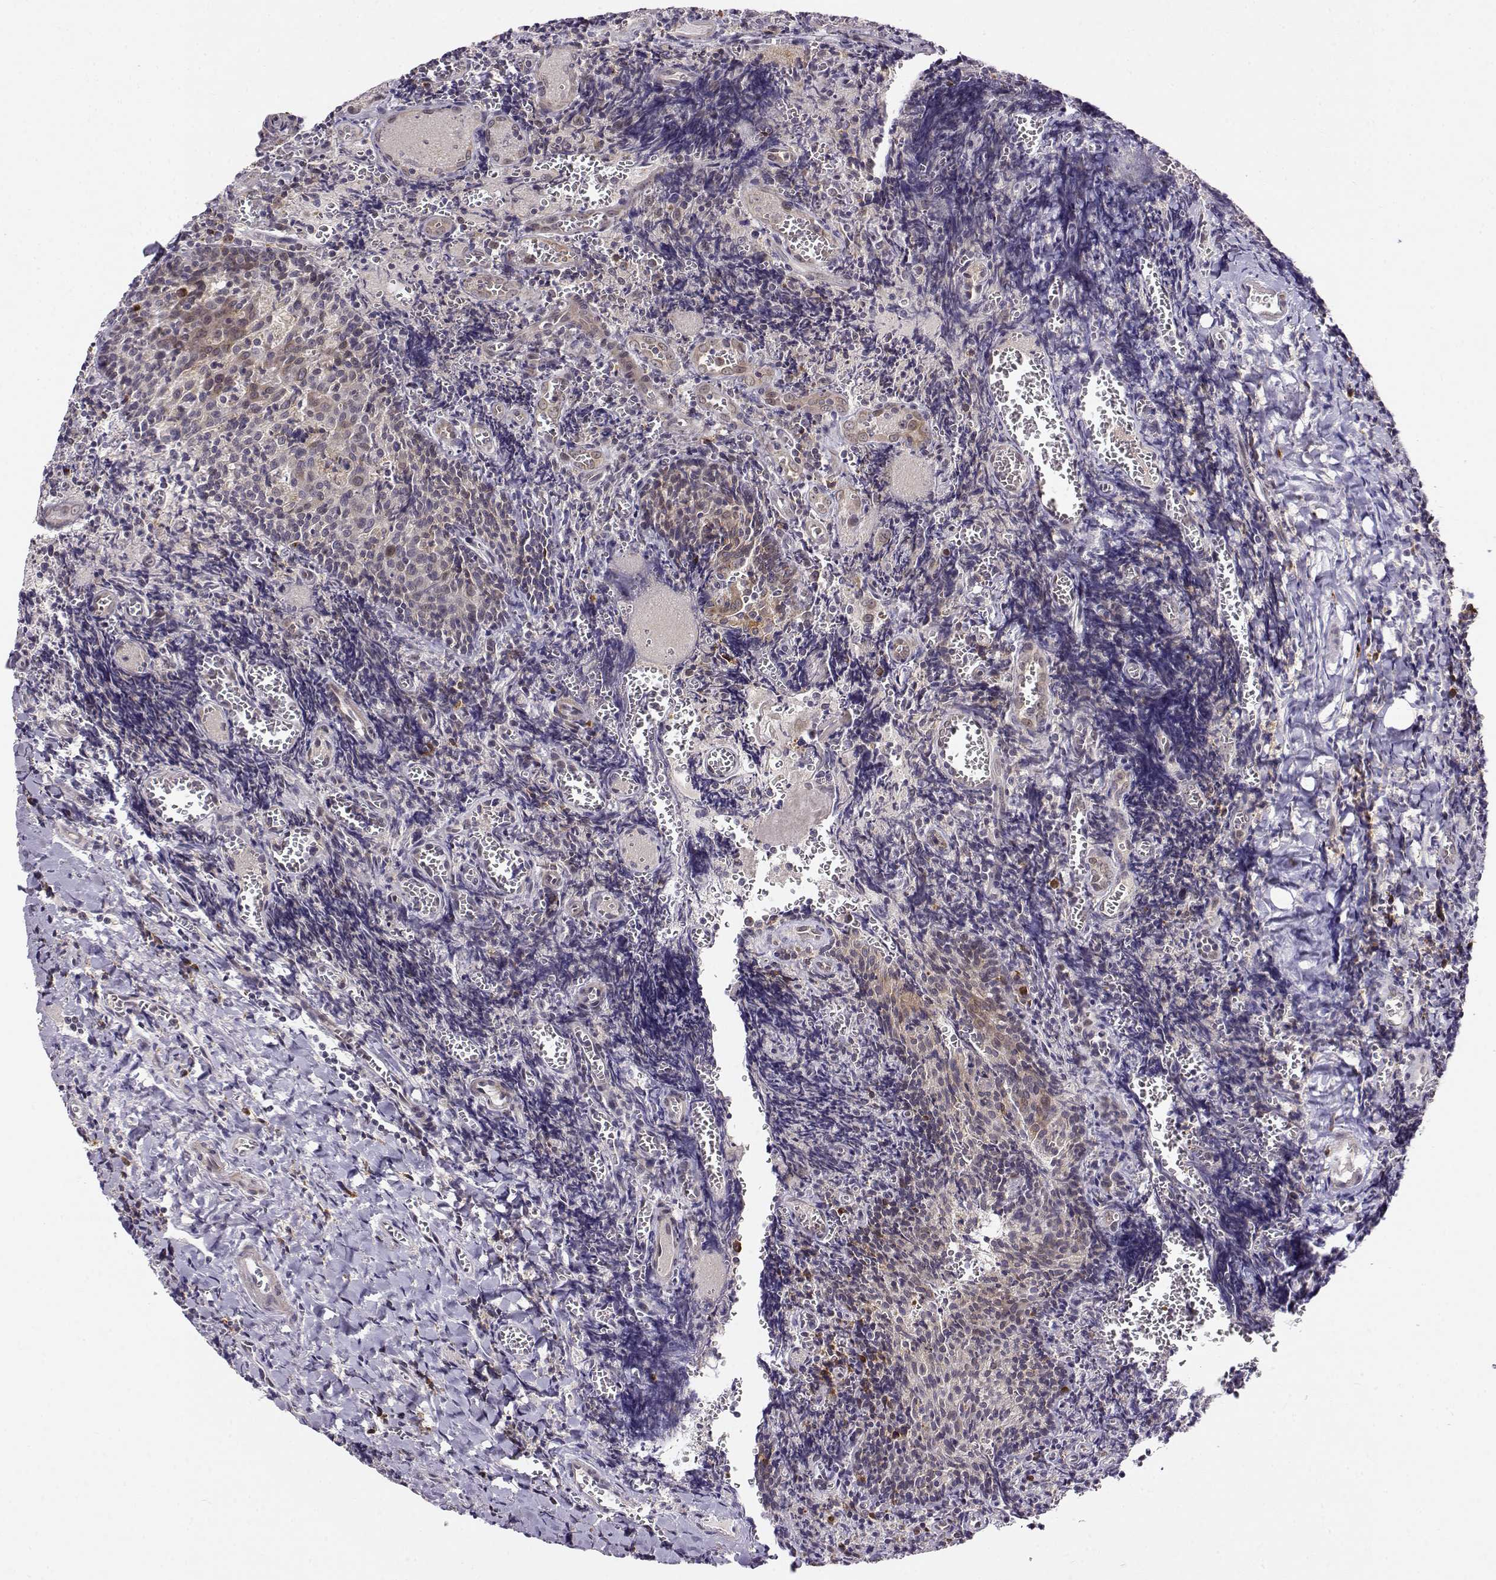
{"staining": {"intensity": "moderate", "quantity": "<25%", "location": "cytoplasmic/membranous"}, "tissue": "tonsil", "cell_type": "Germinal center cells", "image_type": "normal", "snomed": [{"axis": "morphology", "description": "Normal tissue, NOS"}, {"axis": "morphology", "description": "Inflammation, NOS"}, {"axis": "topography", "description": "Tonsil"}], "caption": "Tonsil stained with IHC shows moderate cytoplasmic/membranous expression in about <25% of germinal center cells. The protein is shown in brown color, while the nuclei are stained blue.", "gene": "ERGIC2", "patient": {"sex": "female", "age": 31}}